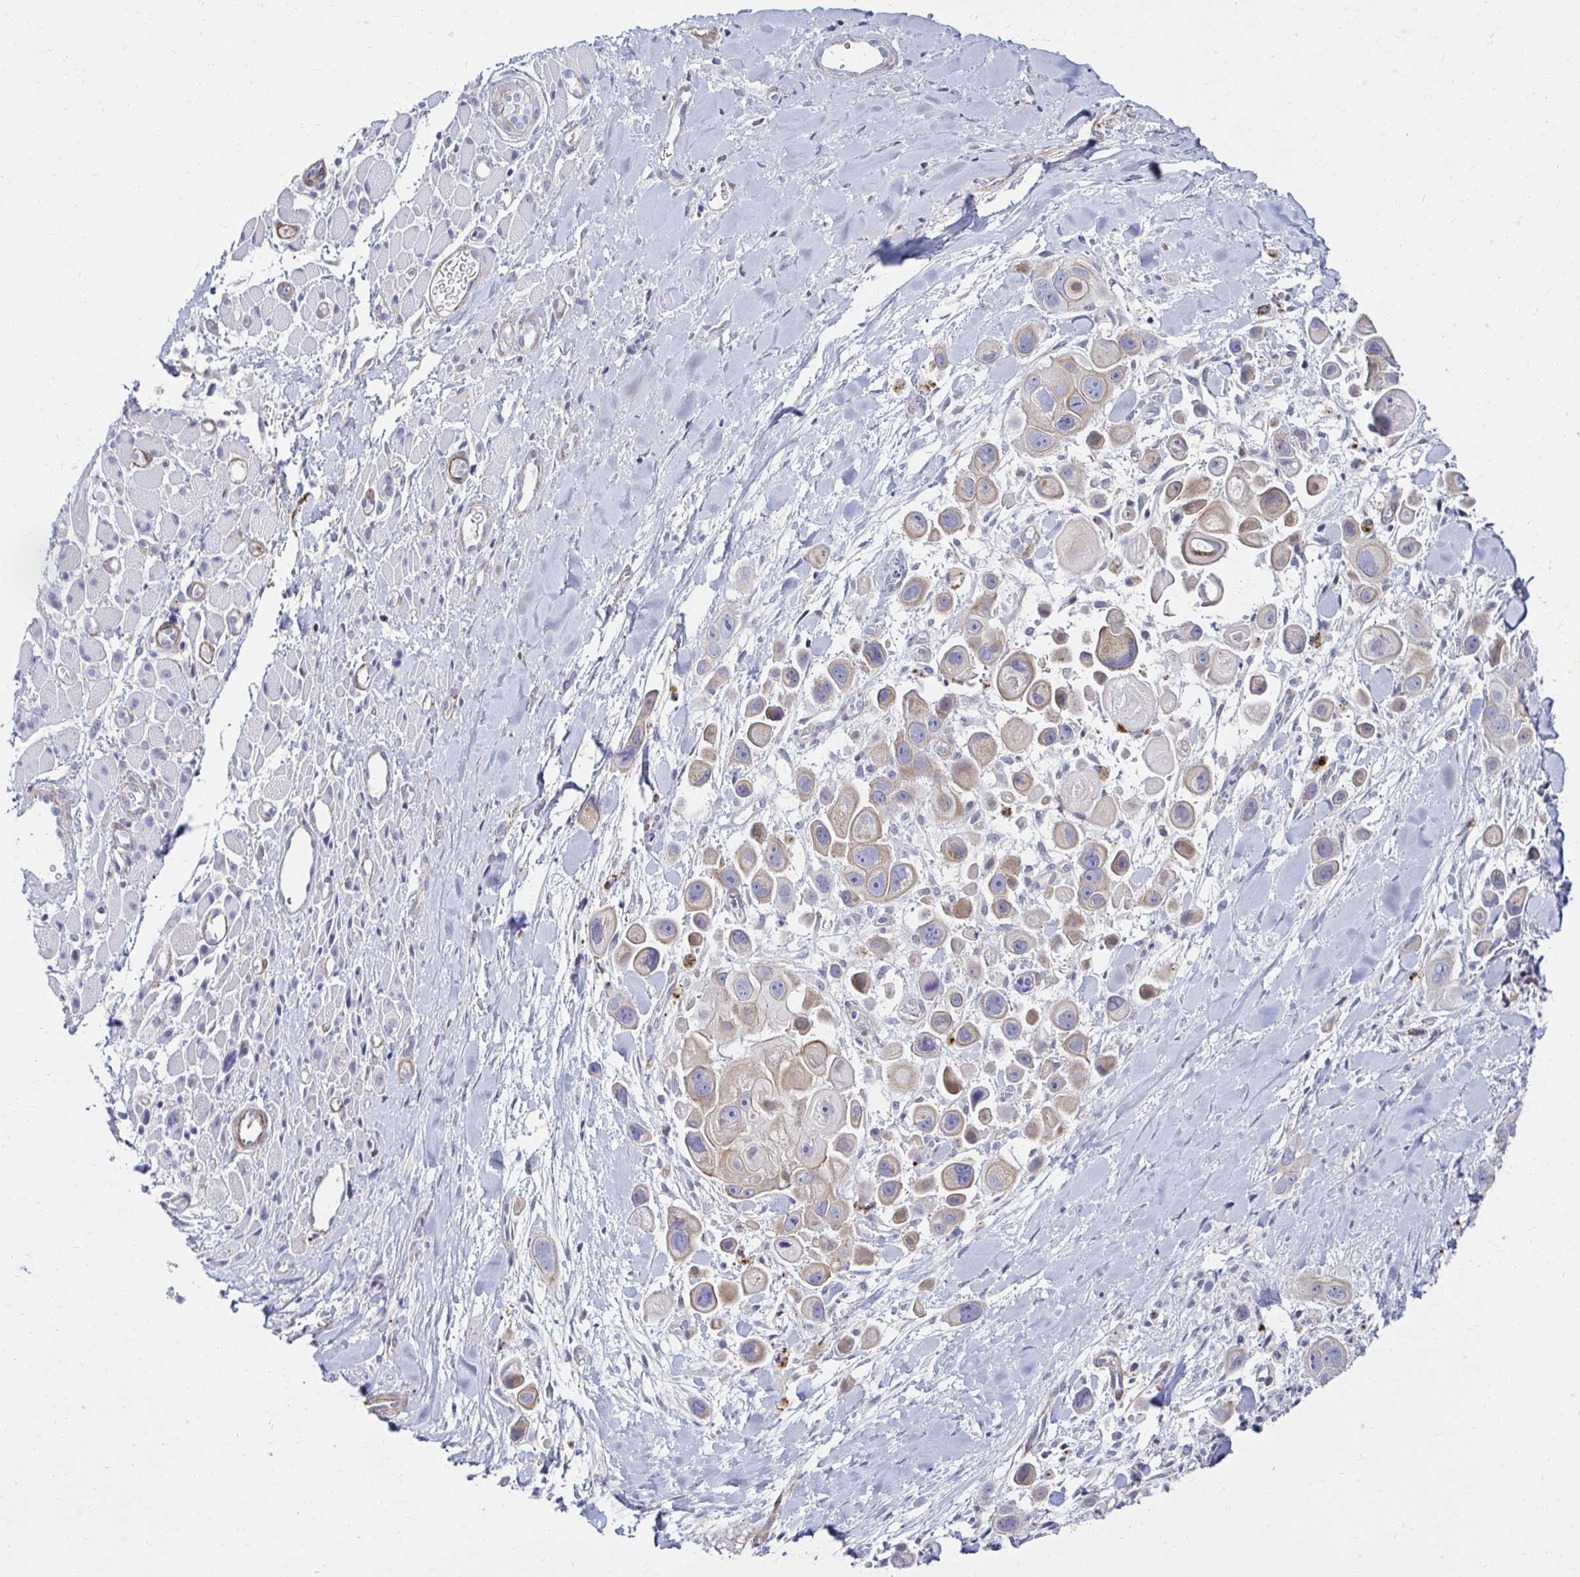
{"staining": {"intensity": "weak", "quantity": "25%-75%", "location": "cytoplasmic/membranous"}, "tissue": "skin cancer", "cell_type": "Tumor cells", "image_type": "cancer", "snomed": [{"axis": "morphology", "description": "Squamous cell carcinoma, NOS"}, {"axis": "topography", "description": "Skin"}], "caption": "Brown immunohistochemical staining in skin cancer reveals weak cytoplasmic/membranous expression in approximately 25%-75% of tumor cells. Nuclei are stained in blue.", "gene": "ANKRD62", "patient": {"sex": "male", "age": 67}}